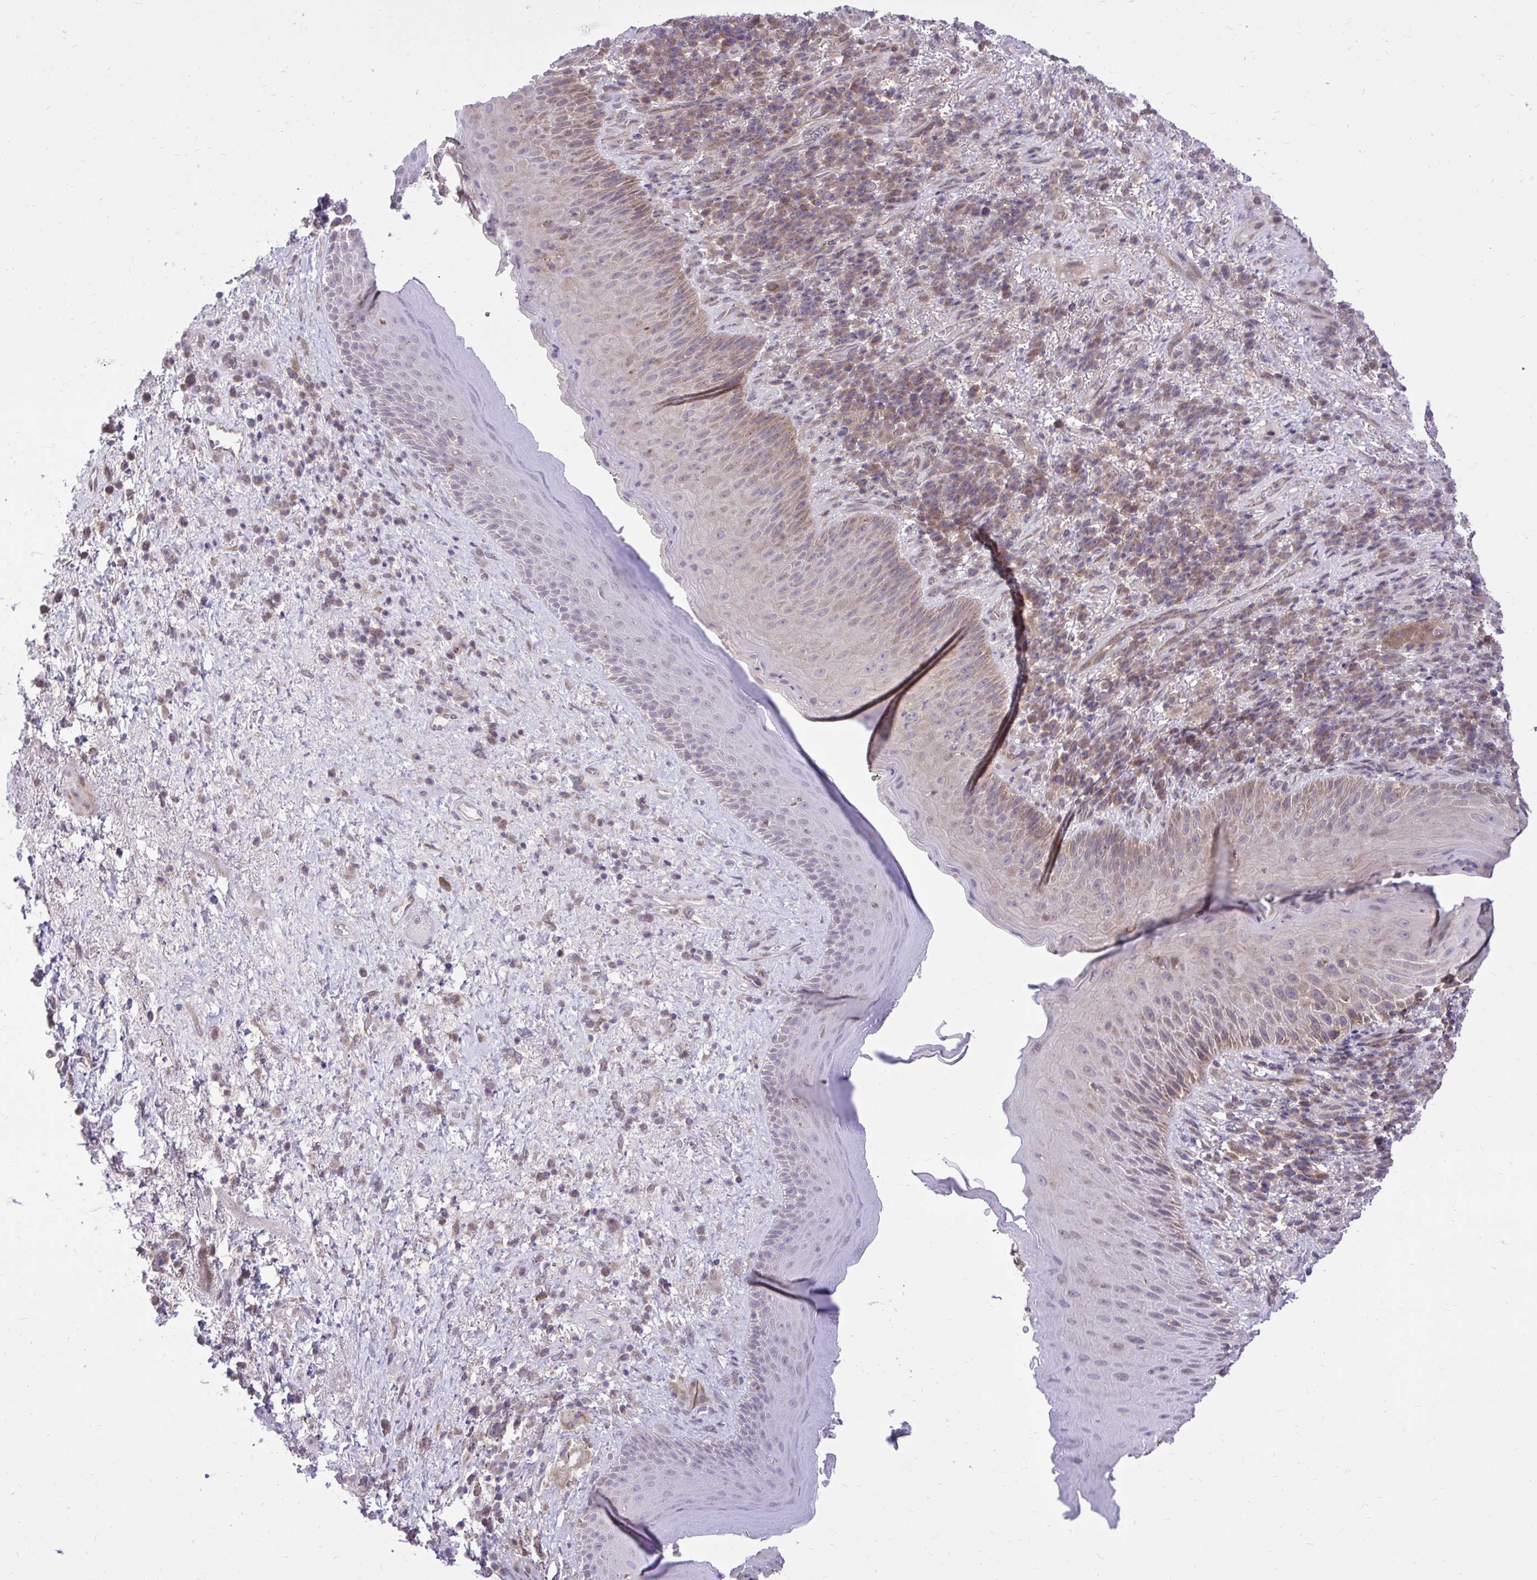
{"staining": {"intensity": "weak", "quantity": "25%-75%", "location": "cytoplasmic/membranous"}, "tissue": "skin", "cell_type": "Epidermal cells", "image_type": "normal", "snomed": [{"axis": "morphology", "description": "Normal tissue, NOS"}, {"axis": "topography", "description": "Anal"}], "caption": "Benign skin exhibits weak cytoplasmic/membranous expression in approximately 25%-75% of epidermal cells, visualized by immunohistochemistry.", "gene": "CEACAM18", "patient": {"sex": "male", "age": 78}}